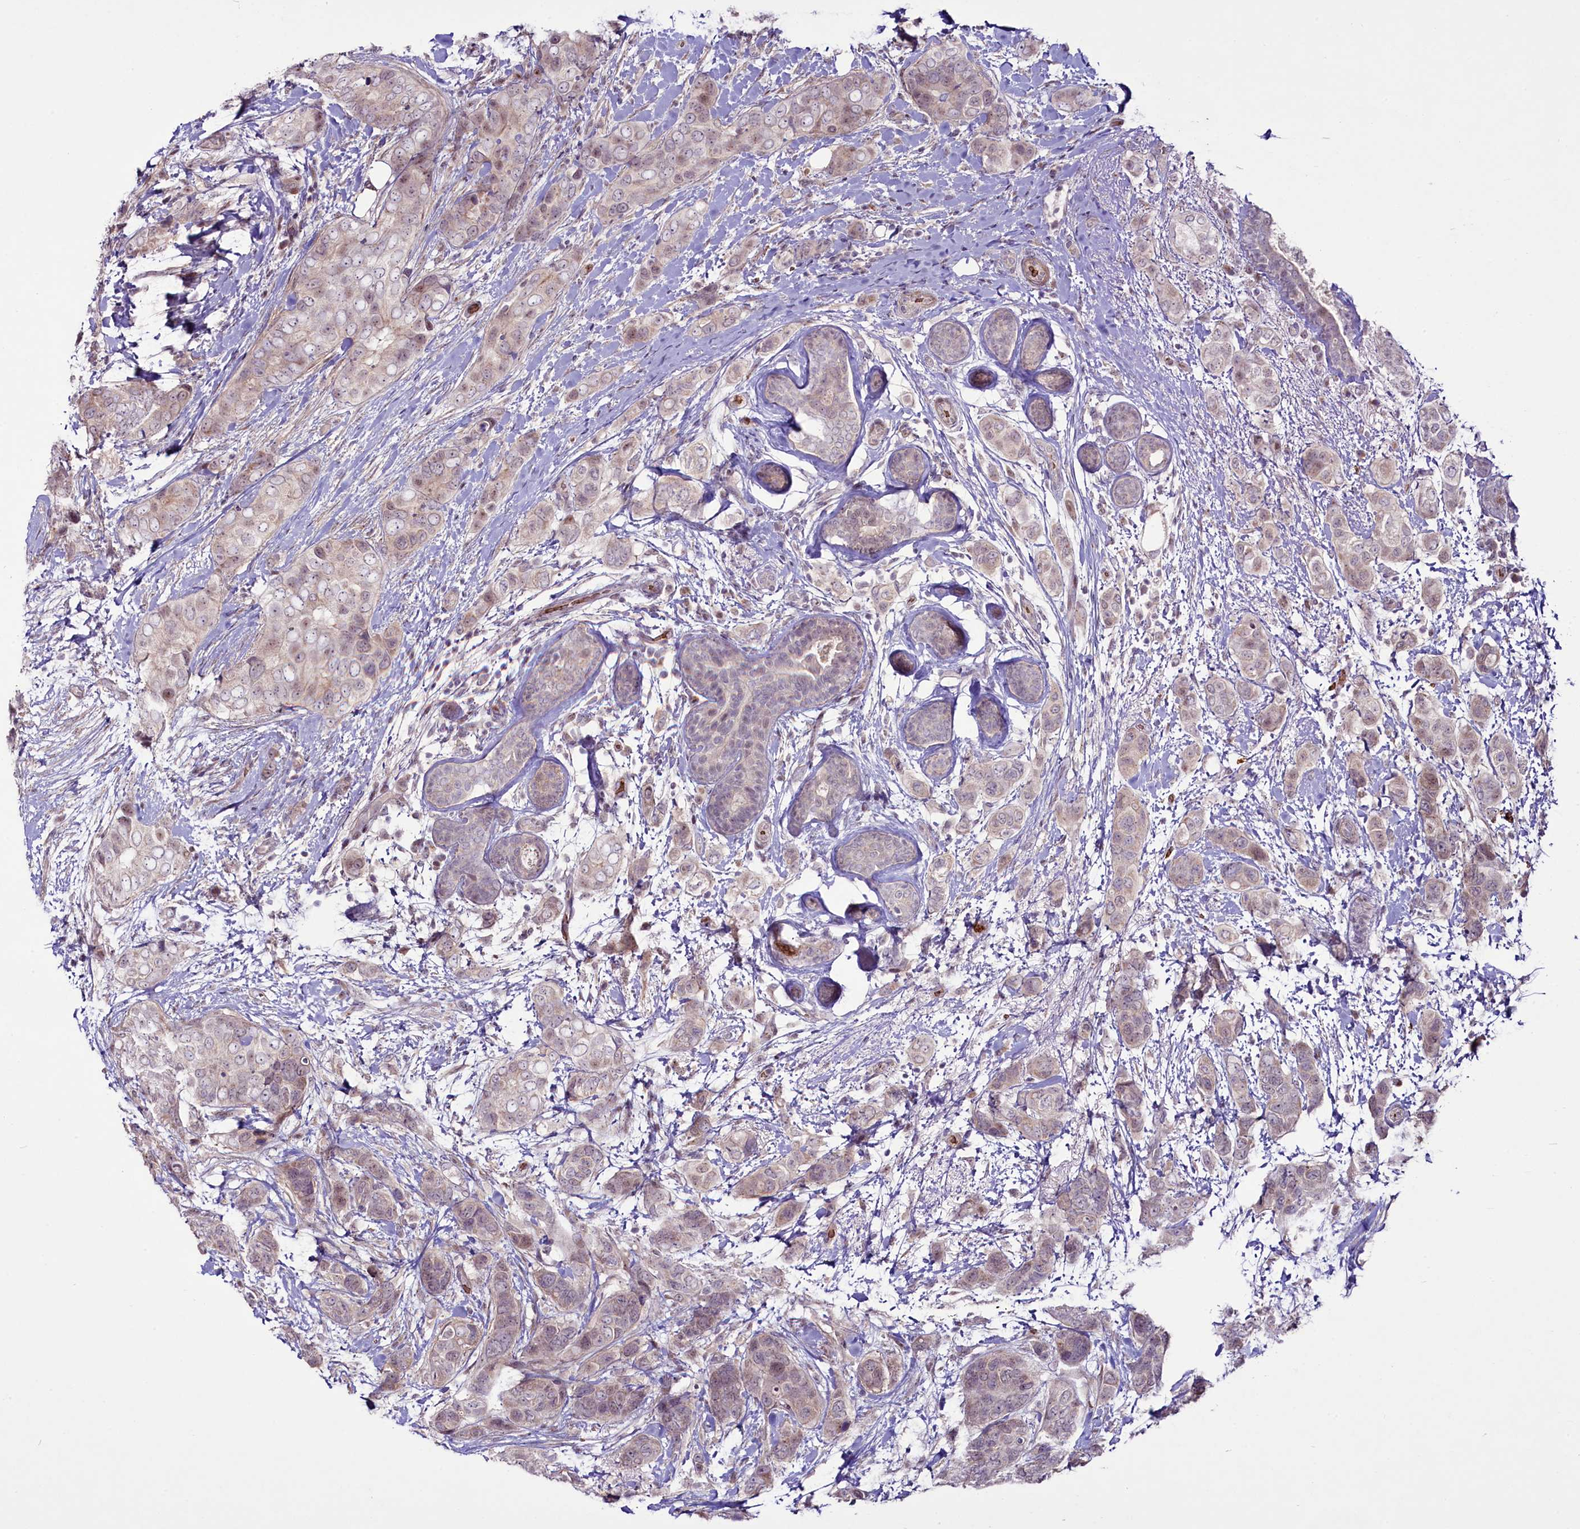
{"staining": {"intensity": "weak", "quantity": ">75%", "location": "cytoplasmic/membranous"}, "tissue": "breast cancer", "cell_type": "Tumor cells", "image_type": "cancer", "snomed": [{"axis": "morphology", "description": "Lobular carcinoma"}, {"axis": "topography", "description": "Breast"}], "caption": "A low amount of weak cytoplasmic/membranous staining is identified in about >75% of tumor cells in breast lobular carcinoma tissue. The staining was performed using DAB (3,3'-diaminobenzidine) to visualize the protein expression in brown, while the nuclei were stained in blue with hematoxylin (Magnification: 20x).", "gene": "SUSD3", "patient": {"sex": "female", "age": 51}}